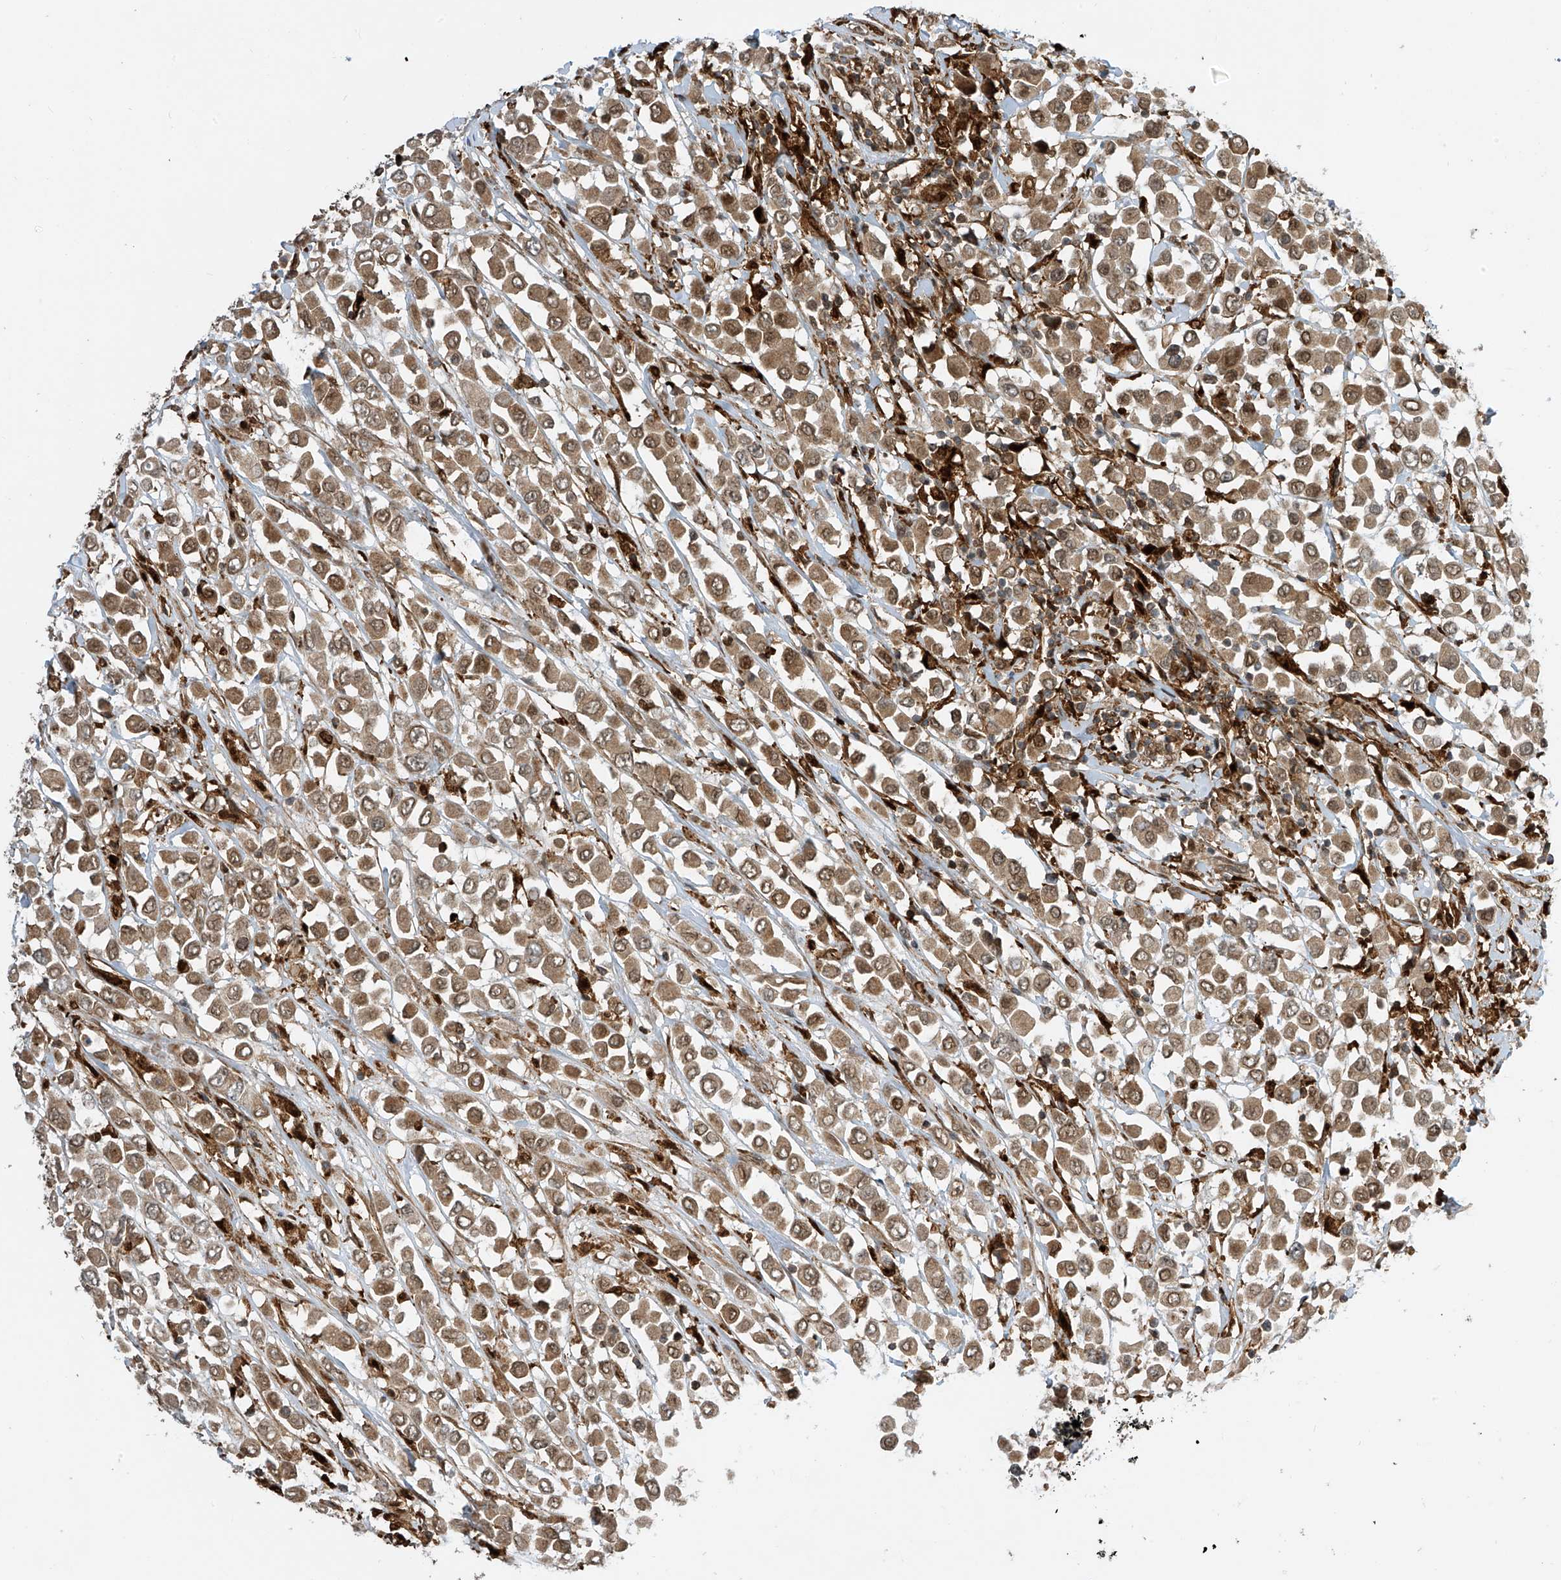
{"staining": {"intensity": "moderate", "quantity": ">75%", "location": "cytoplasmic/membranous"}, "tissue": "breast cancer", "cell_type": "Tumor cells", "image_type": "cancer", "snomed": [{"axis": "morphology", "description": "Duct carcinoma"}, {"axis": "topography", "description": "Breast"}], "caption": "Protein expression analysis of human breast cancer reveals moderate cytoplasmic/membranous expression in approximately >75% of tumor cells. (brown staining indicates protein expression, while blue staining denotes nuclei).", "gene": "ATAD2B", "patient": {"sex": "female", "age": 61}}